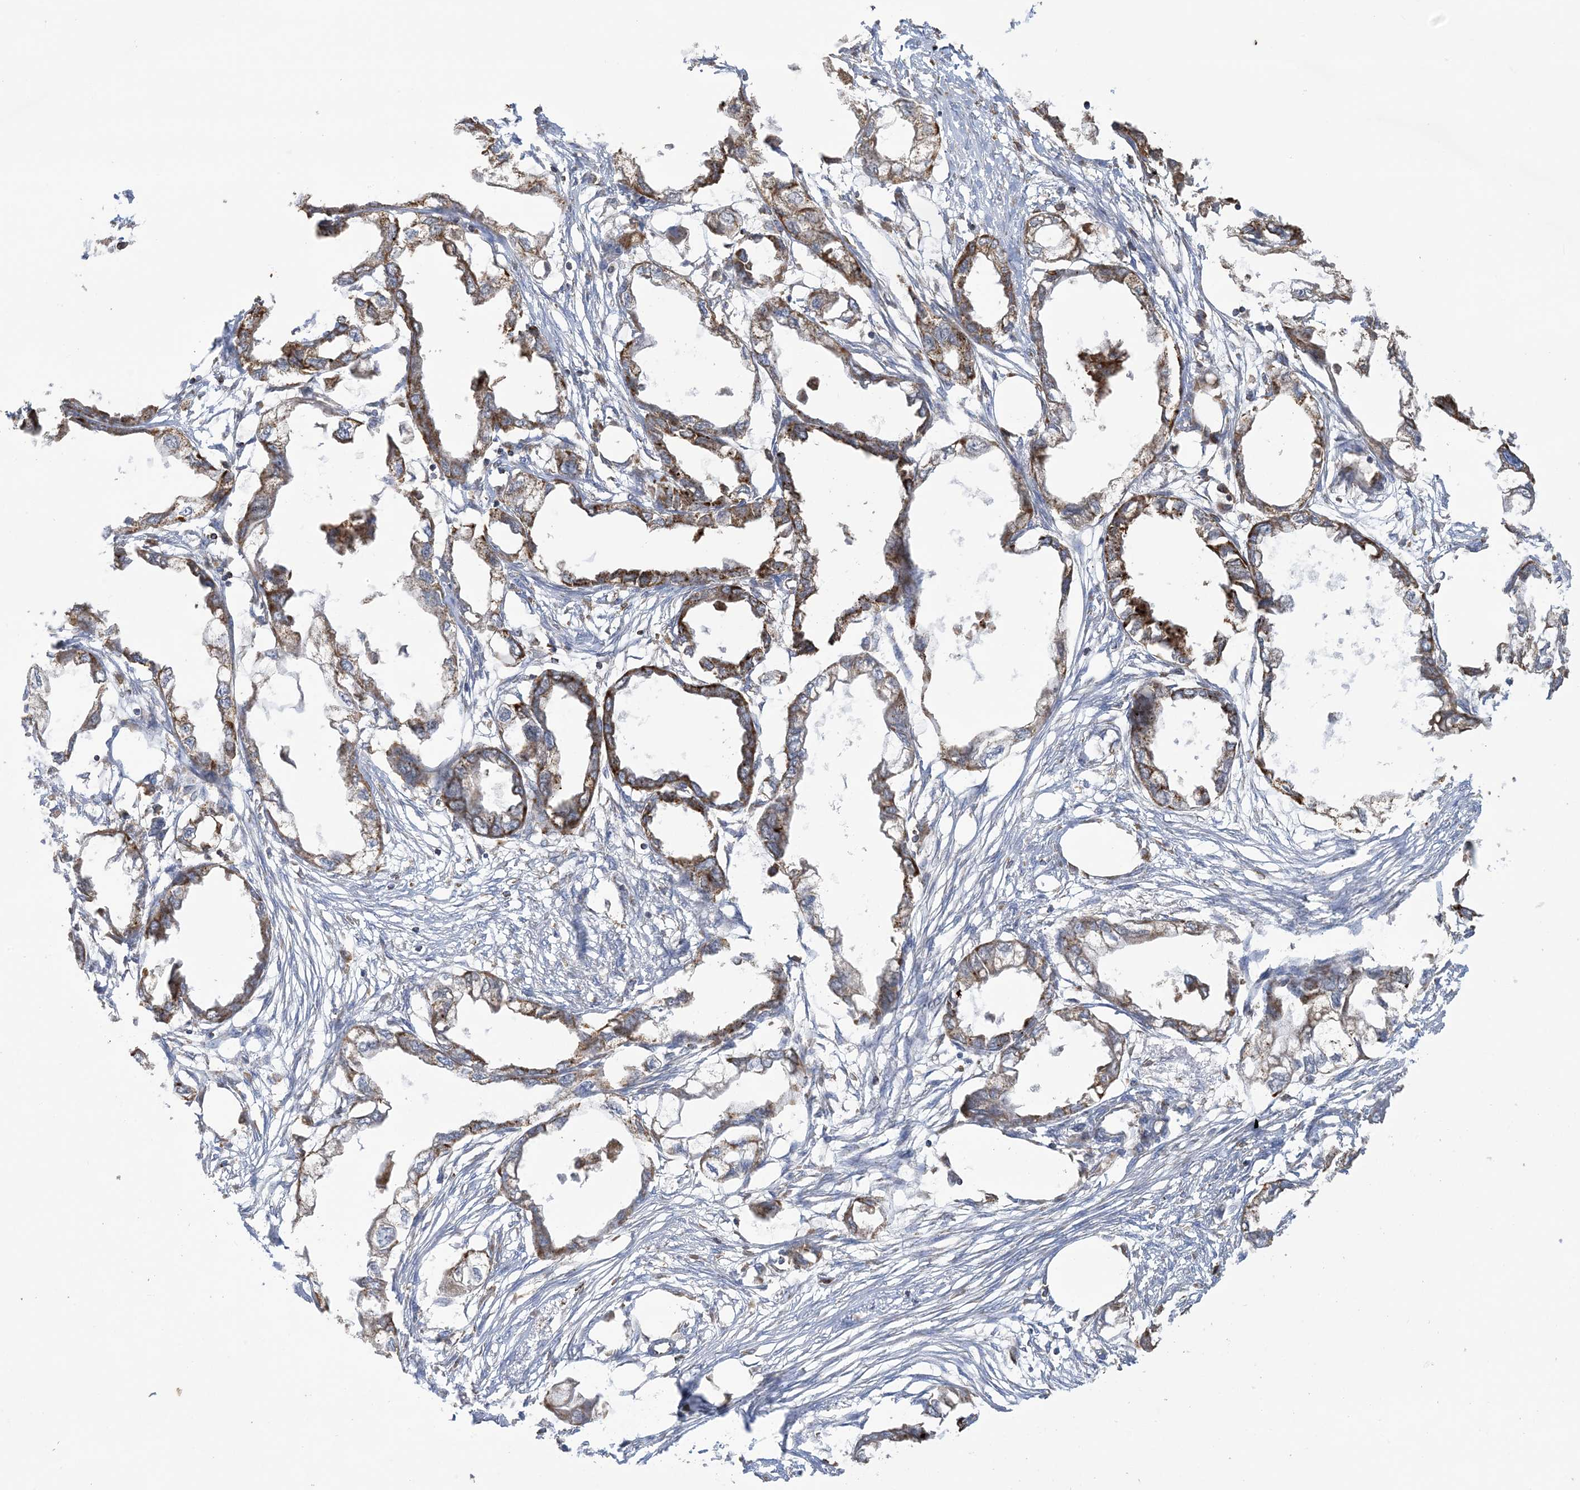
{"staining": {"intensity": "moderate", "quantity": ">75%", "location": "cytoplasmic/membranous"}, "tissue": "endometrial cancer", "cell_type": "Tumor cells", "image_type": "cancer", "snomed": [{"axis": "morphology", "description": "Adenocarcinoma, NOS"}, {"axis": "morphology", "description": "Adenocarcinoma, metastatic, NOS"}, {"axis": "topography", "description": "Adipose tissue"}, {"axis": "topography", "description": "Endometrium"}], "caption": "Immunohistochemistry (DAB (3,3'-diaminobenzidine)) staining of endometrial cancer shows moderate cytoplasmic/membranous protein expression in about >75% of tumor cells.", "gene": "AGA", "patient": {"sex": "female", "age": 67}}